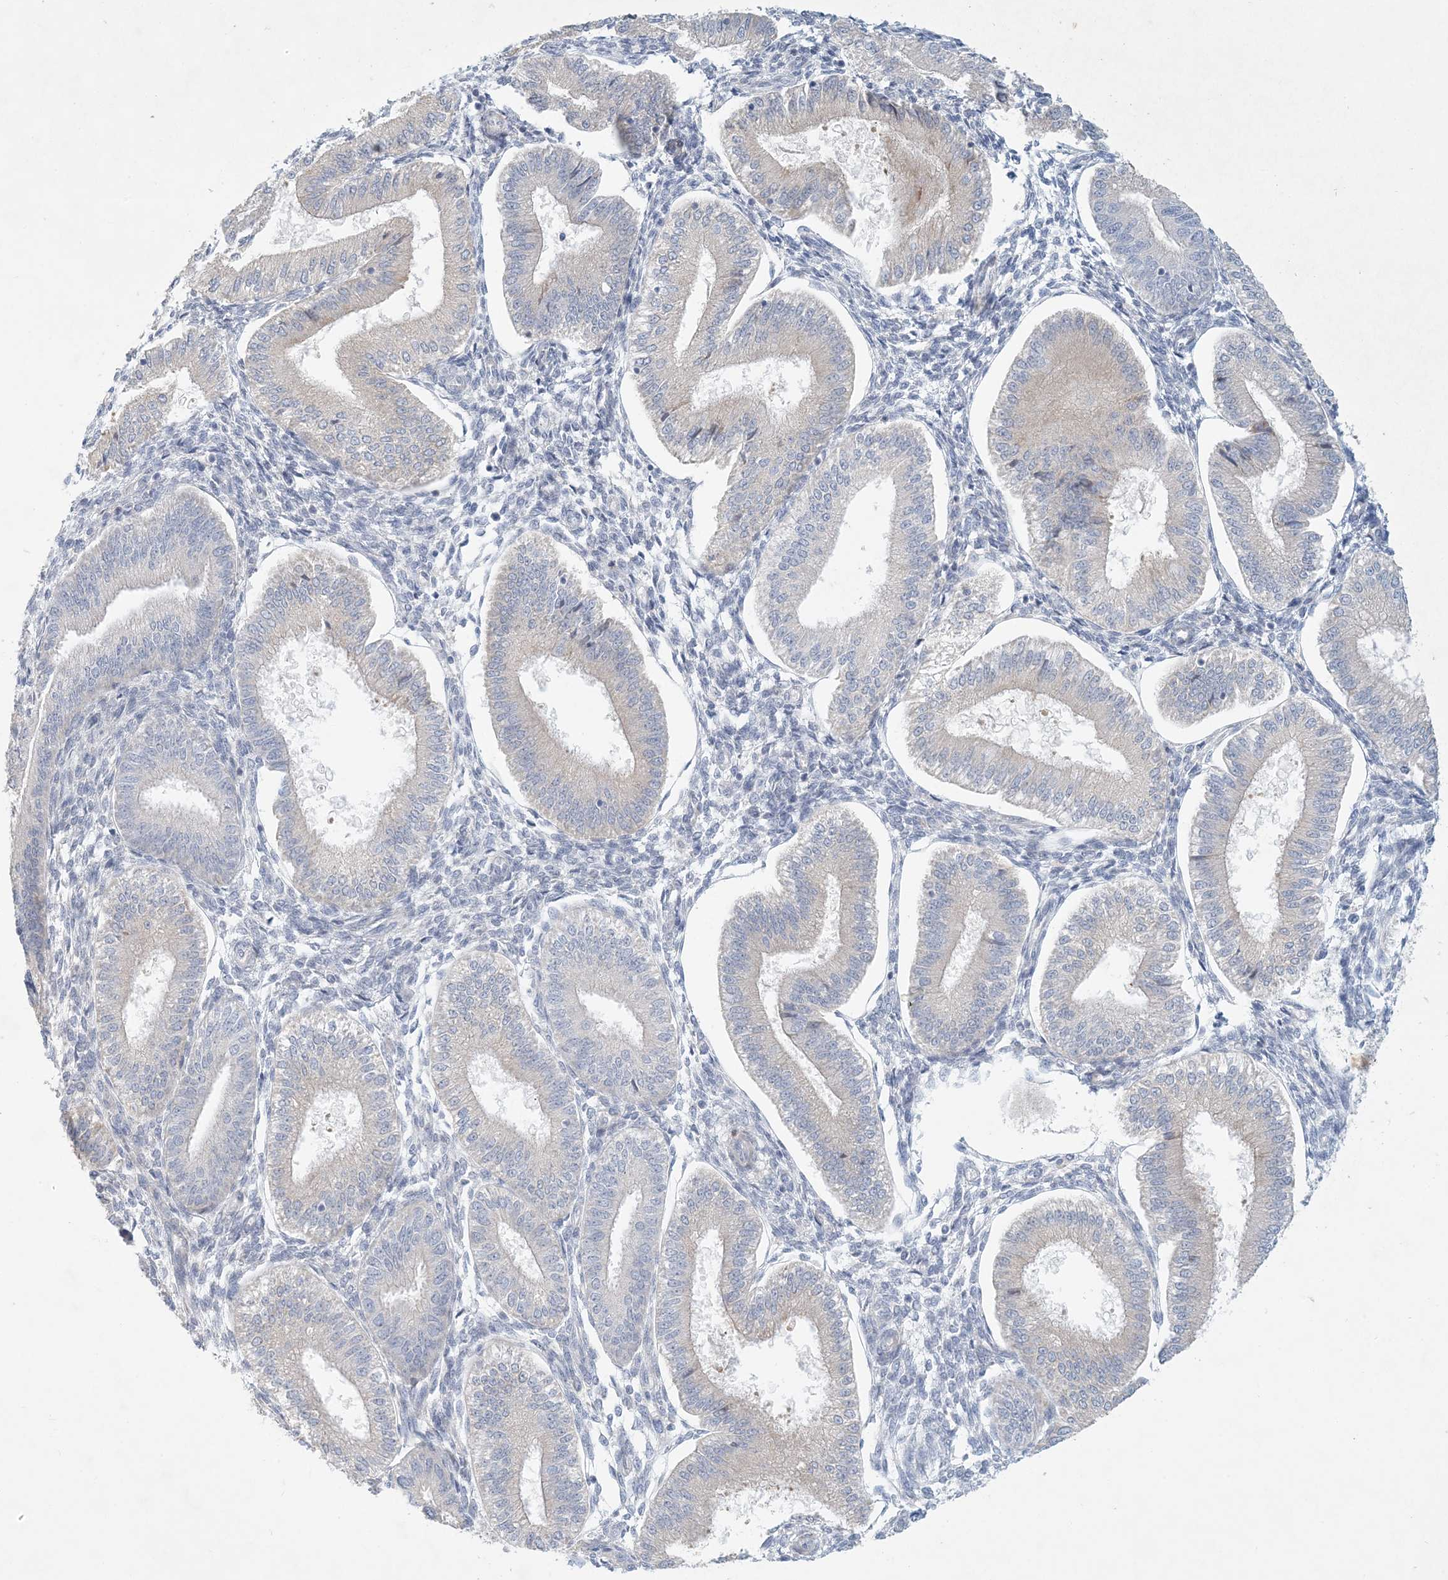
{"staining": {"intensity": "negative", "quantity": "none", "location": "none"}, "tissue": "endometrium", "cell_type": "Cells in endometrial stroma", "image_type": "normal", "snomed": [{"axis": "morphology", "description": "Normal tissue, NOS"}, {"axis": "topography", "description": "Endometrium"}], "caption": "This is a histopathology image of IHC staining of benign endometrium, which shows no expression in cells in endometrial stroma.", "gene": "ZNF385D", "patient": {"sex": "female", "age": 39}}